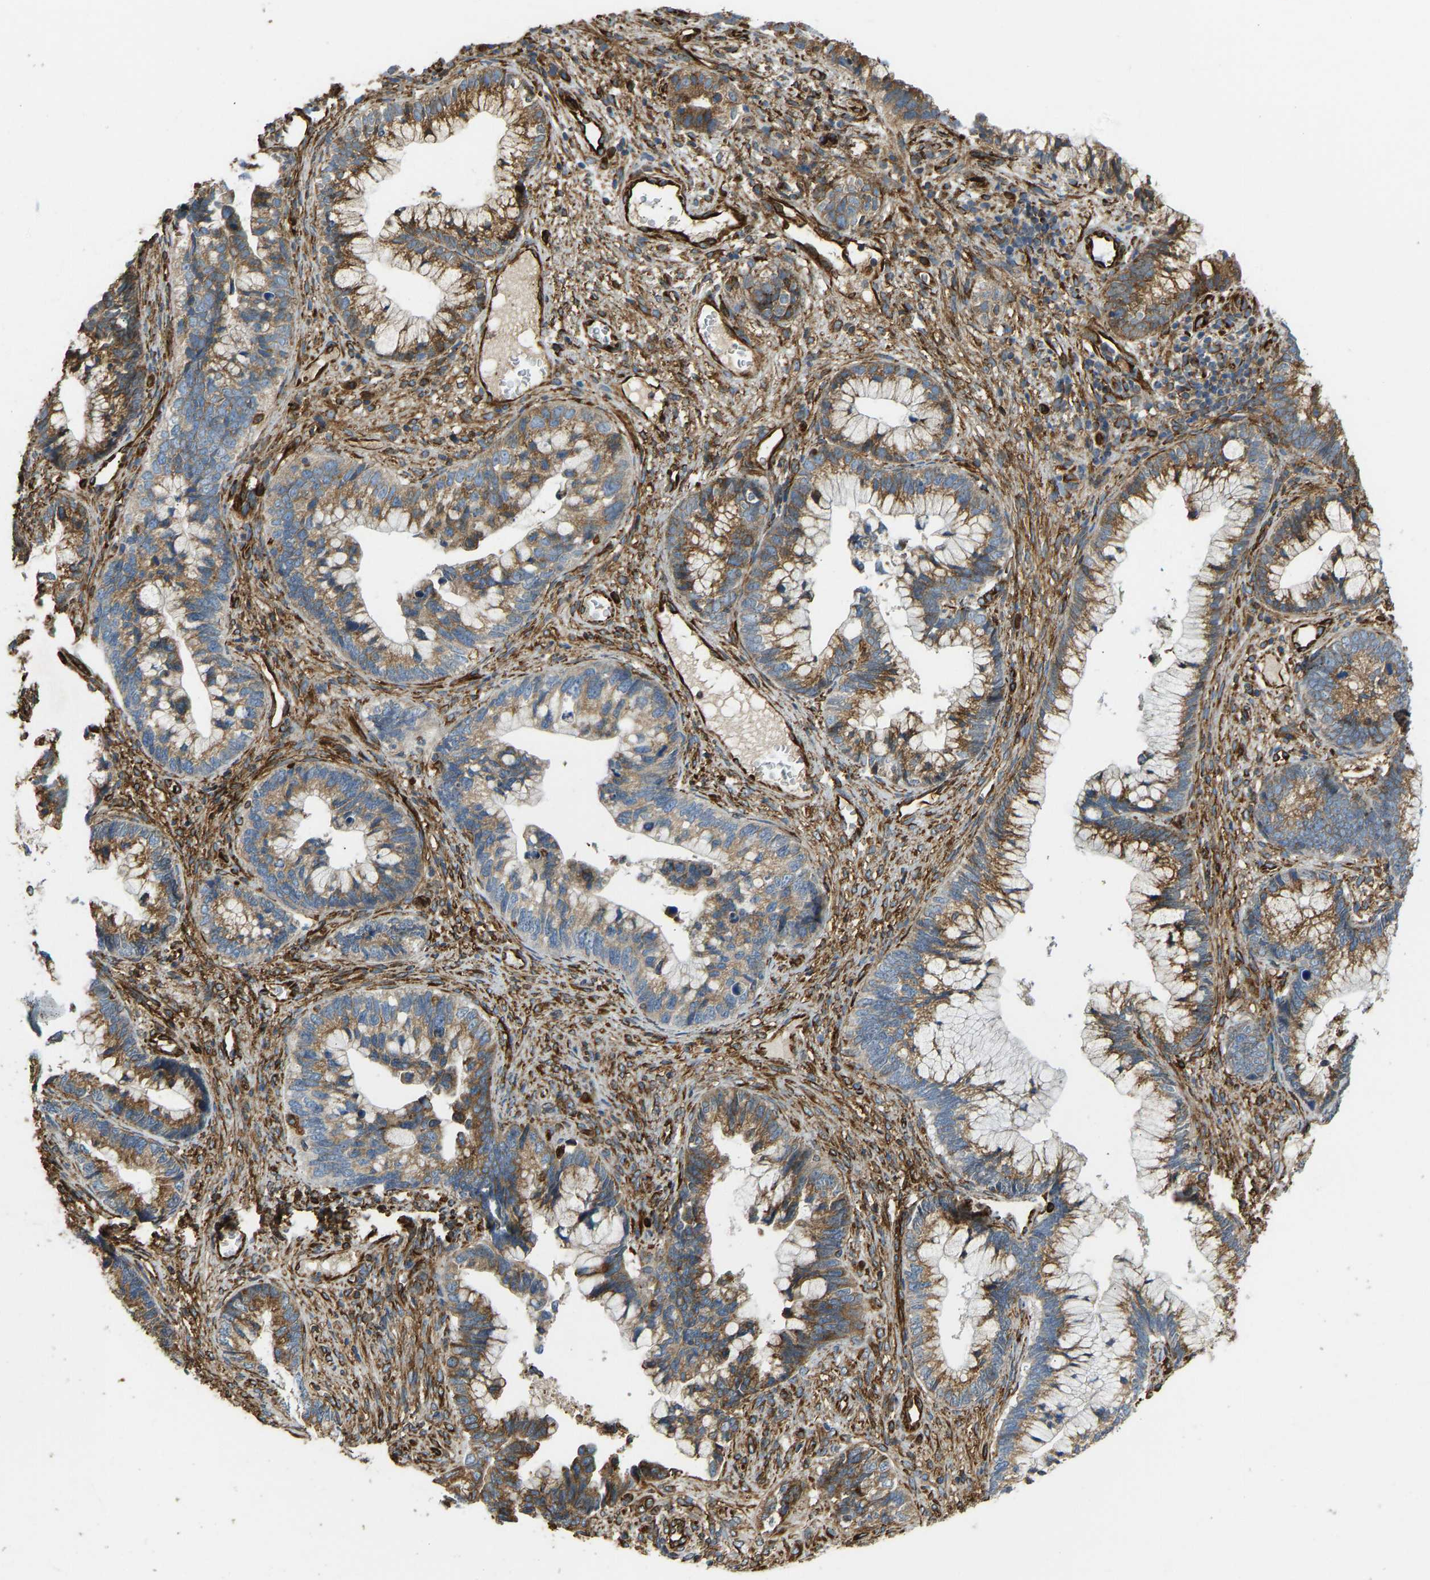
{"staining": {"intensity": "moderate", "quantity": ">75%", "location": "cytoplasmic/membranous"}, "tissue": "cervical cancer", "cell_type": "Tumor cells", "image_type": "cancer", "snomed": [{"axis": "morphology", "description": "Adenocarcinoma, NOS"}, {"axis": "topography", "description": "Cervix"}], "caption": "Tumor cells reveal medium levels of moderate cytoplasmic/membranous expression in approximately >75% of cells in cervical cancer. The staining is performed using DAB (3,3'-diaminobenzidine) brown chromogen to label protein expression. The nuclei are counter-stained blue using hematoxylin.", "gene": "BEX3", "patient": {"sex": "female", "age": 44}}